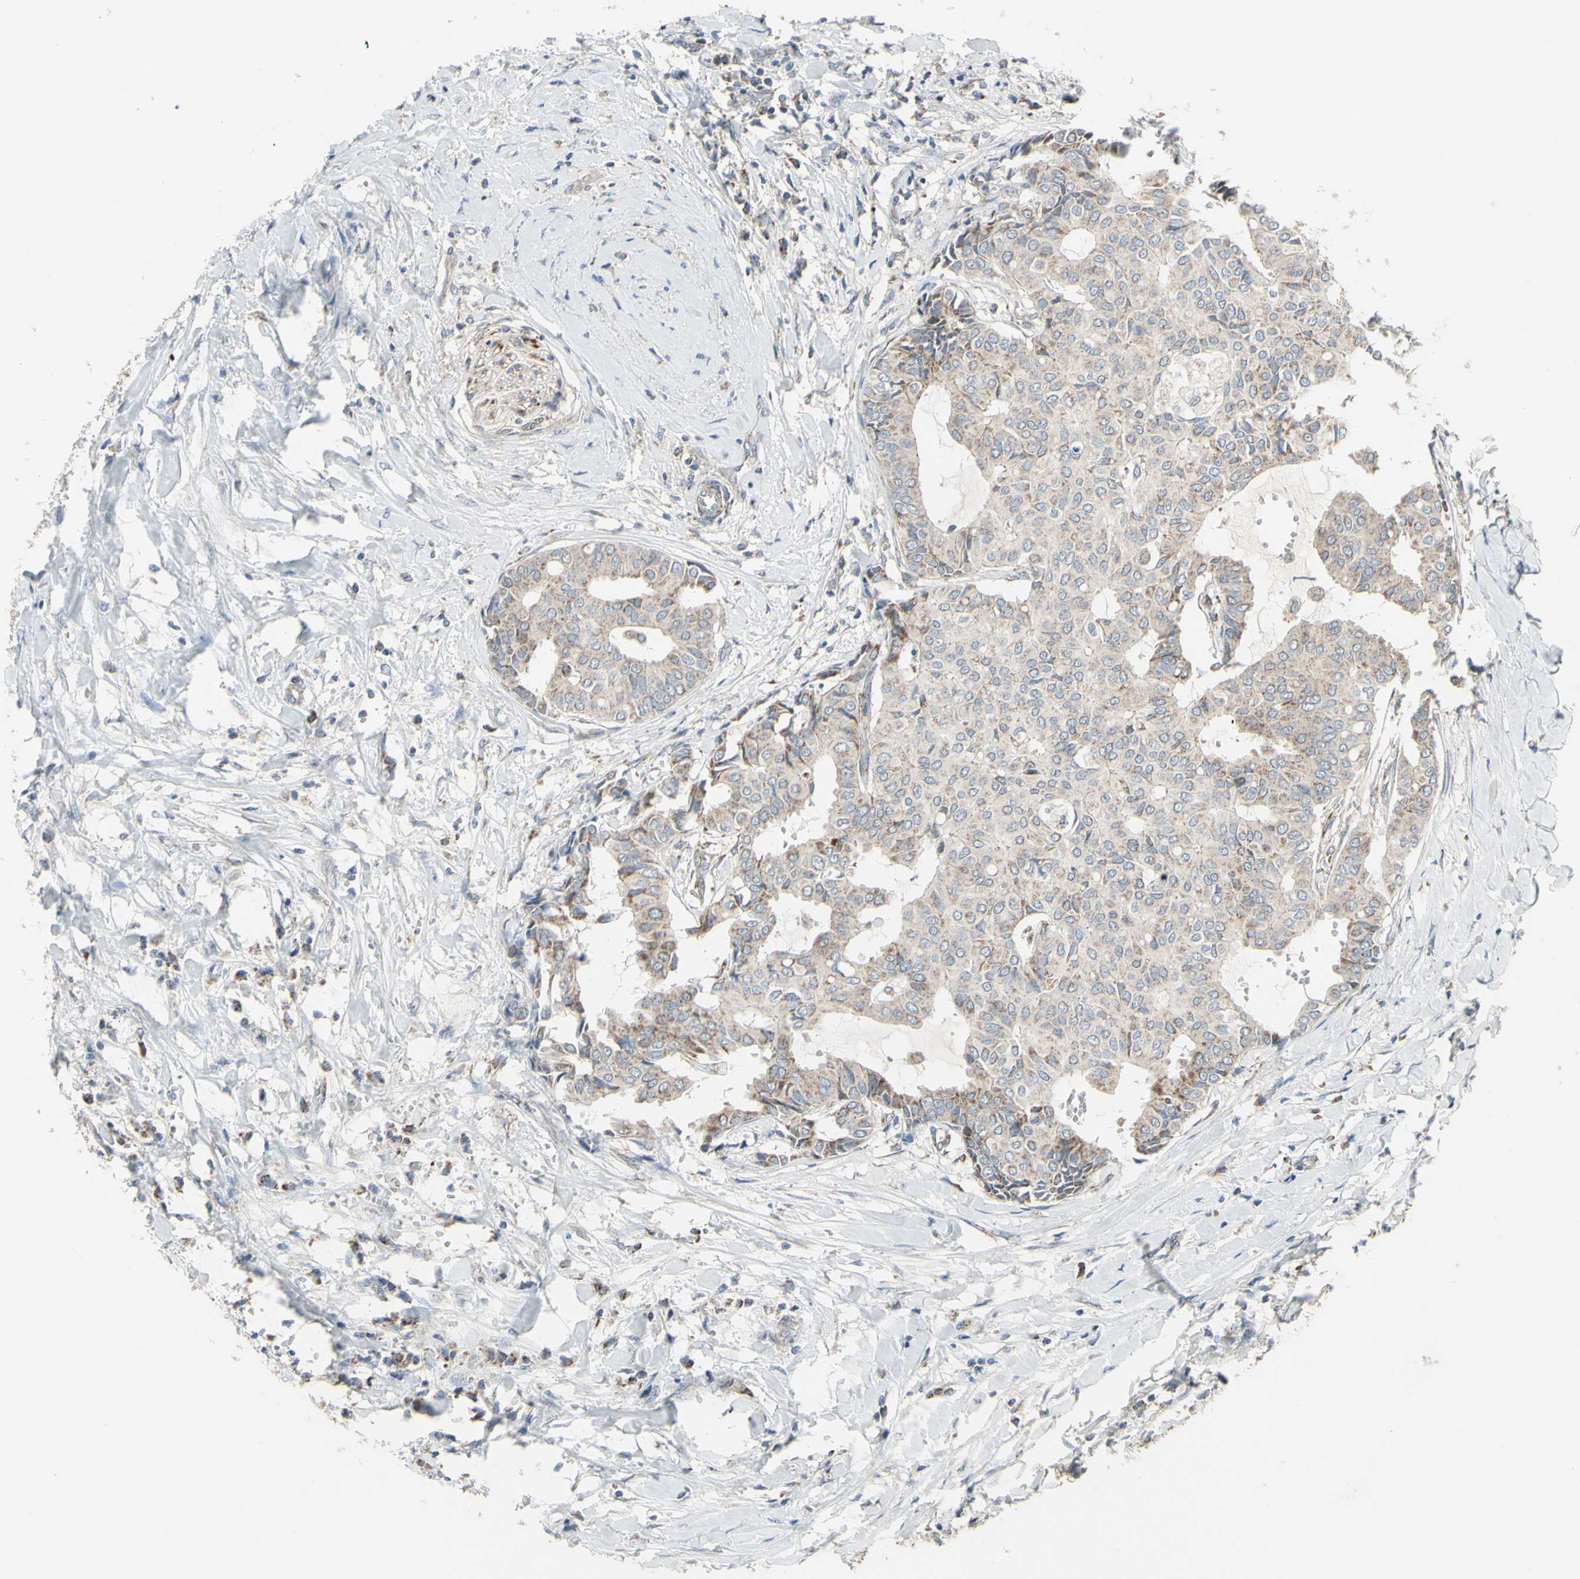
{"staining": {"intensity": "weak", "quantity": "25%-75%", "location": "cytoplasmic/membranous"}, "tissue": "head and neck cancer", "cell_type": "Tumor cells", "image_type": "cancer", "snomed": [{"axis": "morphology", "description": "Adenocarcinoma, NOS"}, {"axis": "topography", "description": "Salivary gland"}, {"axis": "topography", "description": "Head-Neck"}], "caption": "Immunohistochemical staining of human head and neck cancer reveals low levels of weak cytoplasmic/membranous protein expression in about 25%-75% of tumor cells.", "gene": "FAM171B", "patient": {"sex": "female", "age": 59}}